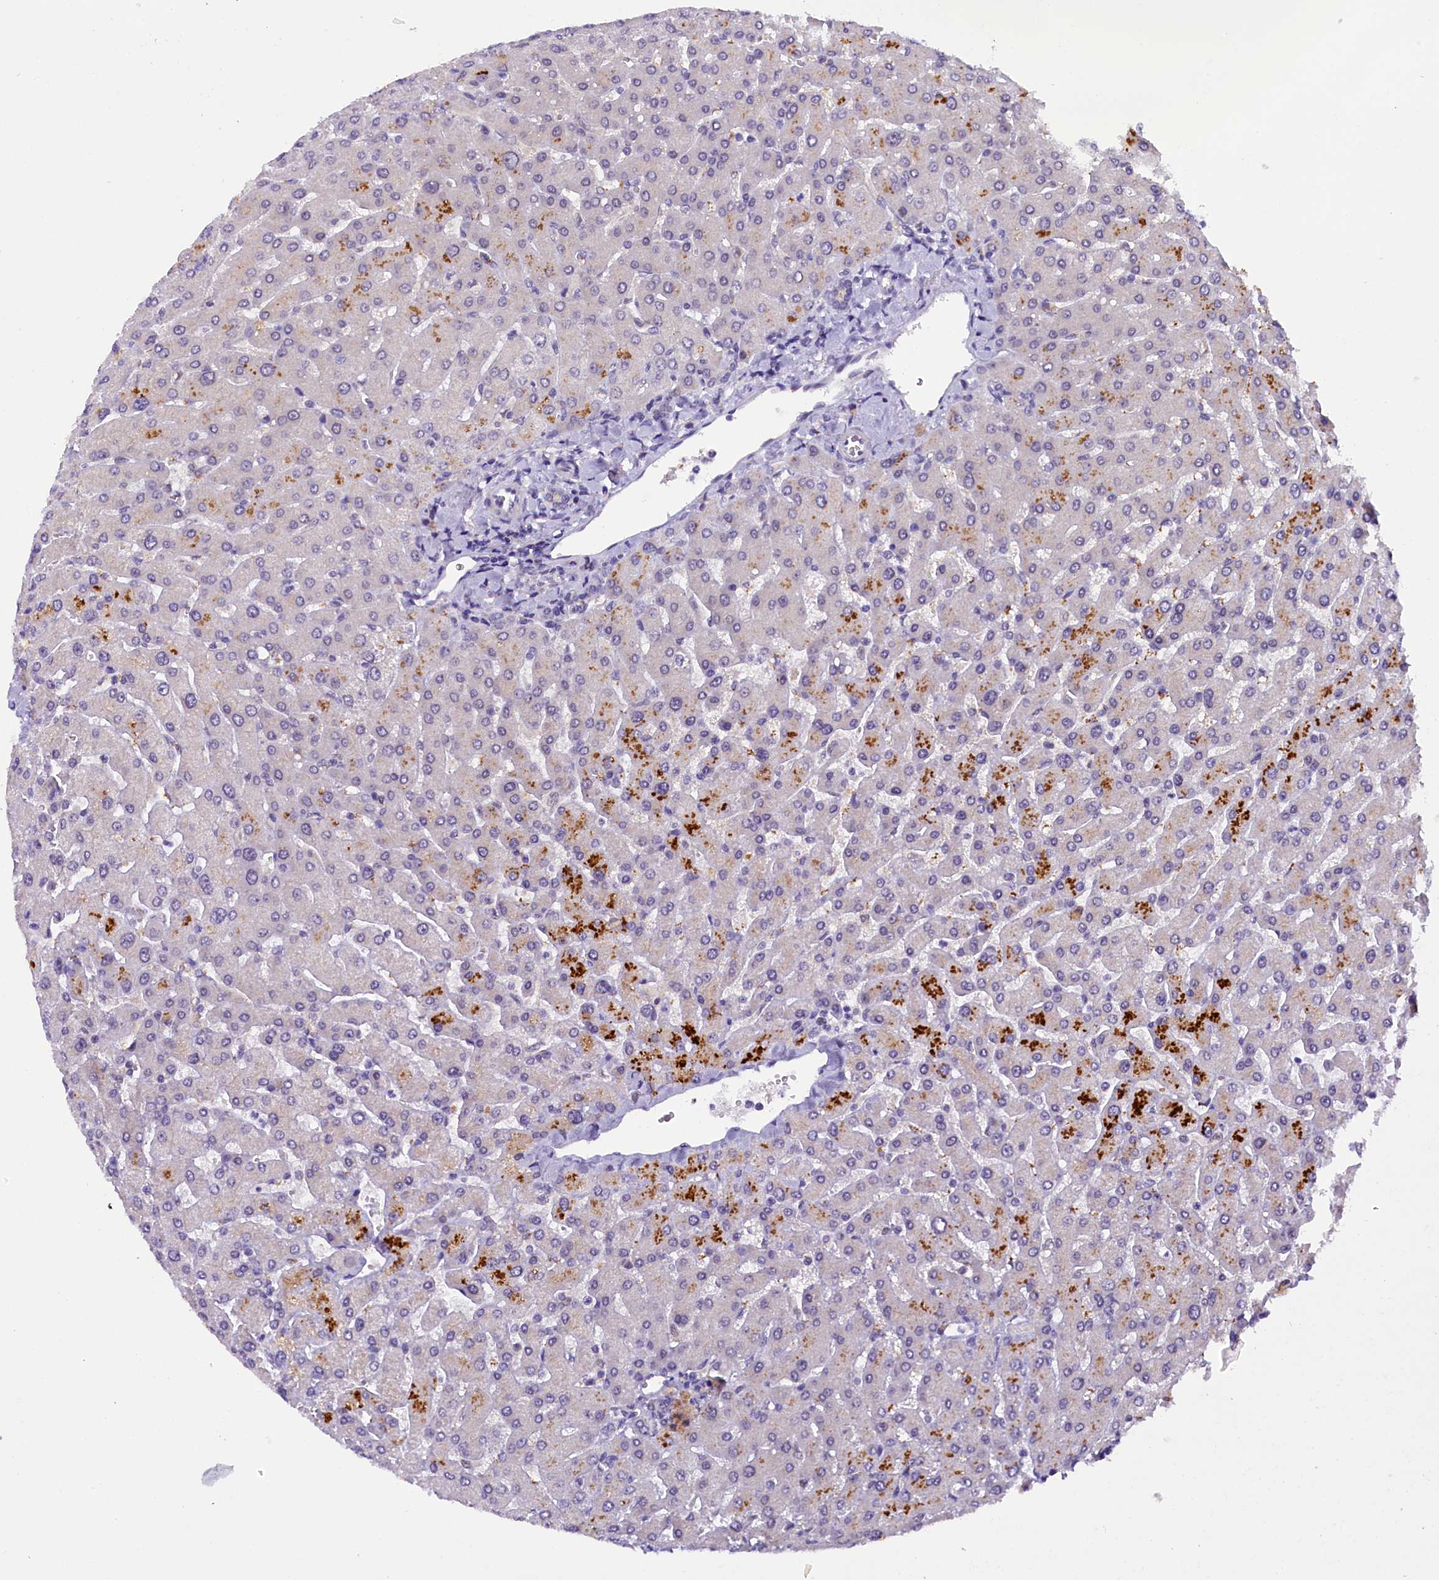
{"staining": {"intensity": "negative", "quantity": "none", "location": "none"}, "tissue": "liver", "cell_type": "Cholangiocytes", "image_type": "normal", "snomed": [{"axis": "morphology", "description": "Normal tissue, NOS"}, {"axis": "topography", "description": "Liver"}], "caption": "DAB immunohistochemical staining of unremarkable liver demonstrates no significant expression in cholangiocytes.", "gene": "IQCN", "patient": {"sex": "male", "age": 55}}